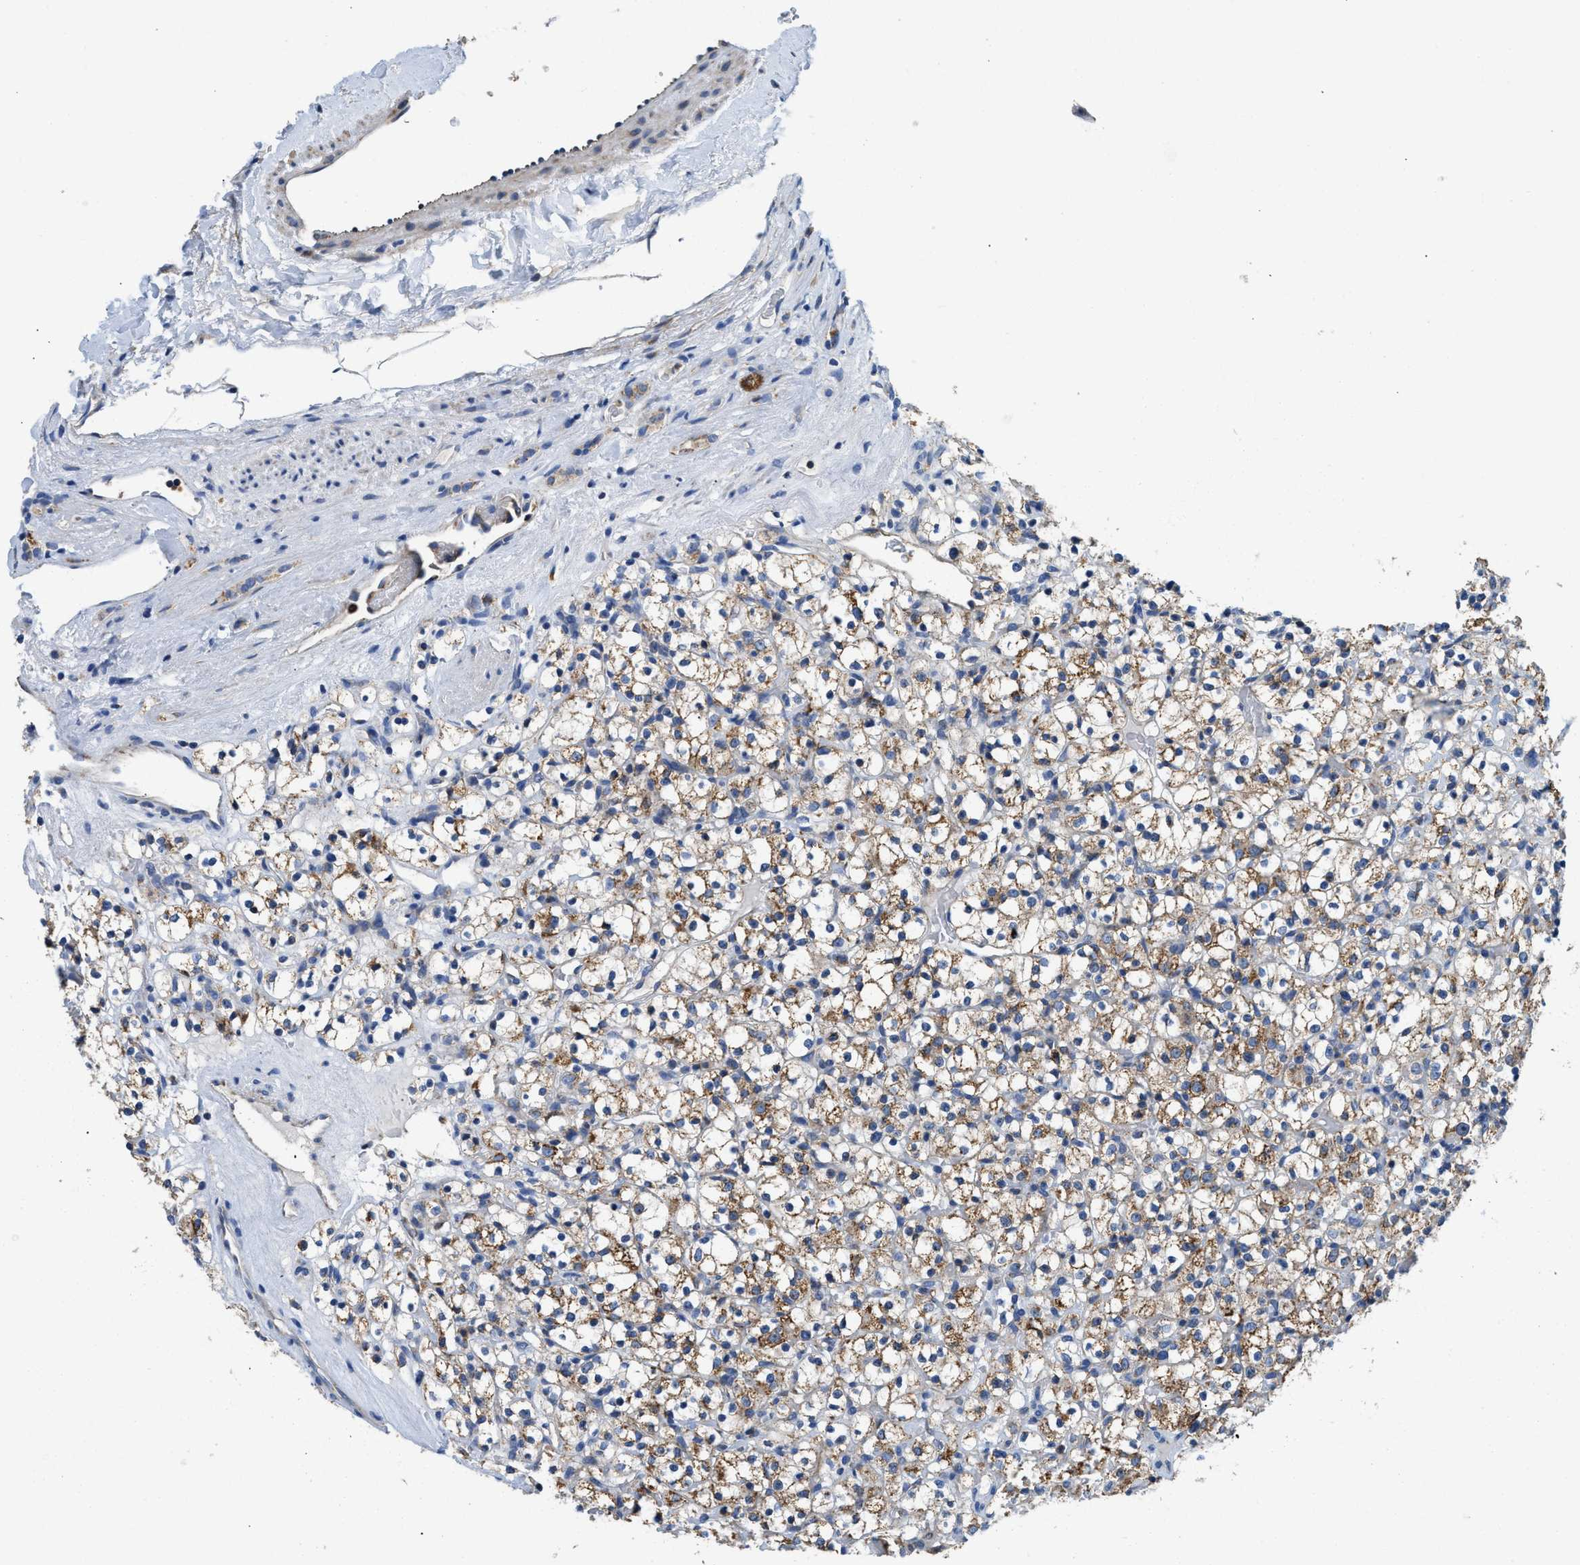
{"staining": {"intensity": "moderate", "quantity": "25%-75%", "location": "cytoplasmic/membranous"}, "tissue": "renal cancer", "cell_type": "Tumor cells", "image_type": "cancer", "snomed": [{"axis": "morphology", "description": "Normal tissue, NOS"}, {"axis": "morphology", "description": "Adenocarcinoma, NOS"}, {"axis": "topography", "description": "Kidney"}], "caption": "IHC histopathology image of neoplastic tissue: human renal cancer stained using IHC displays medium levels of moderate protein expression localized specifically in the cytoplasmic/membranous of tumor cells, appearing as a cytoplasmic/membranous brown color.", "gene": "SLC25A13", "patient": {"sex": "female", "age": 72}}